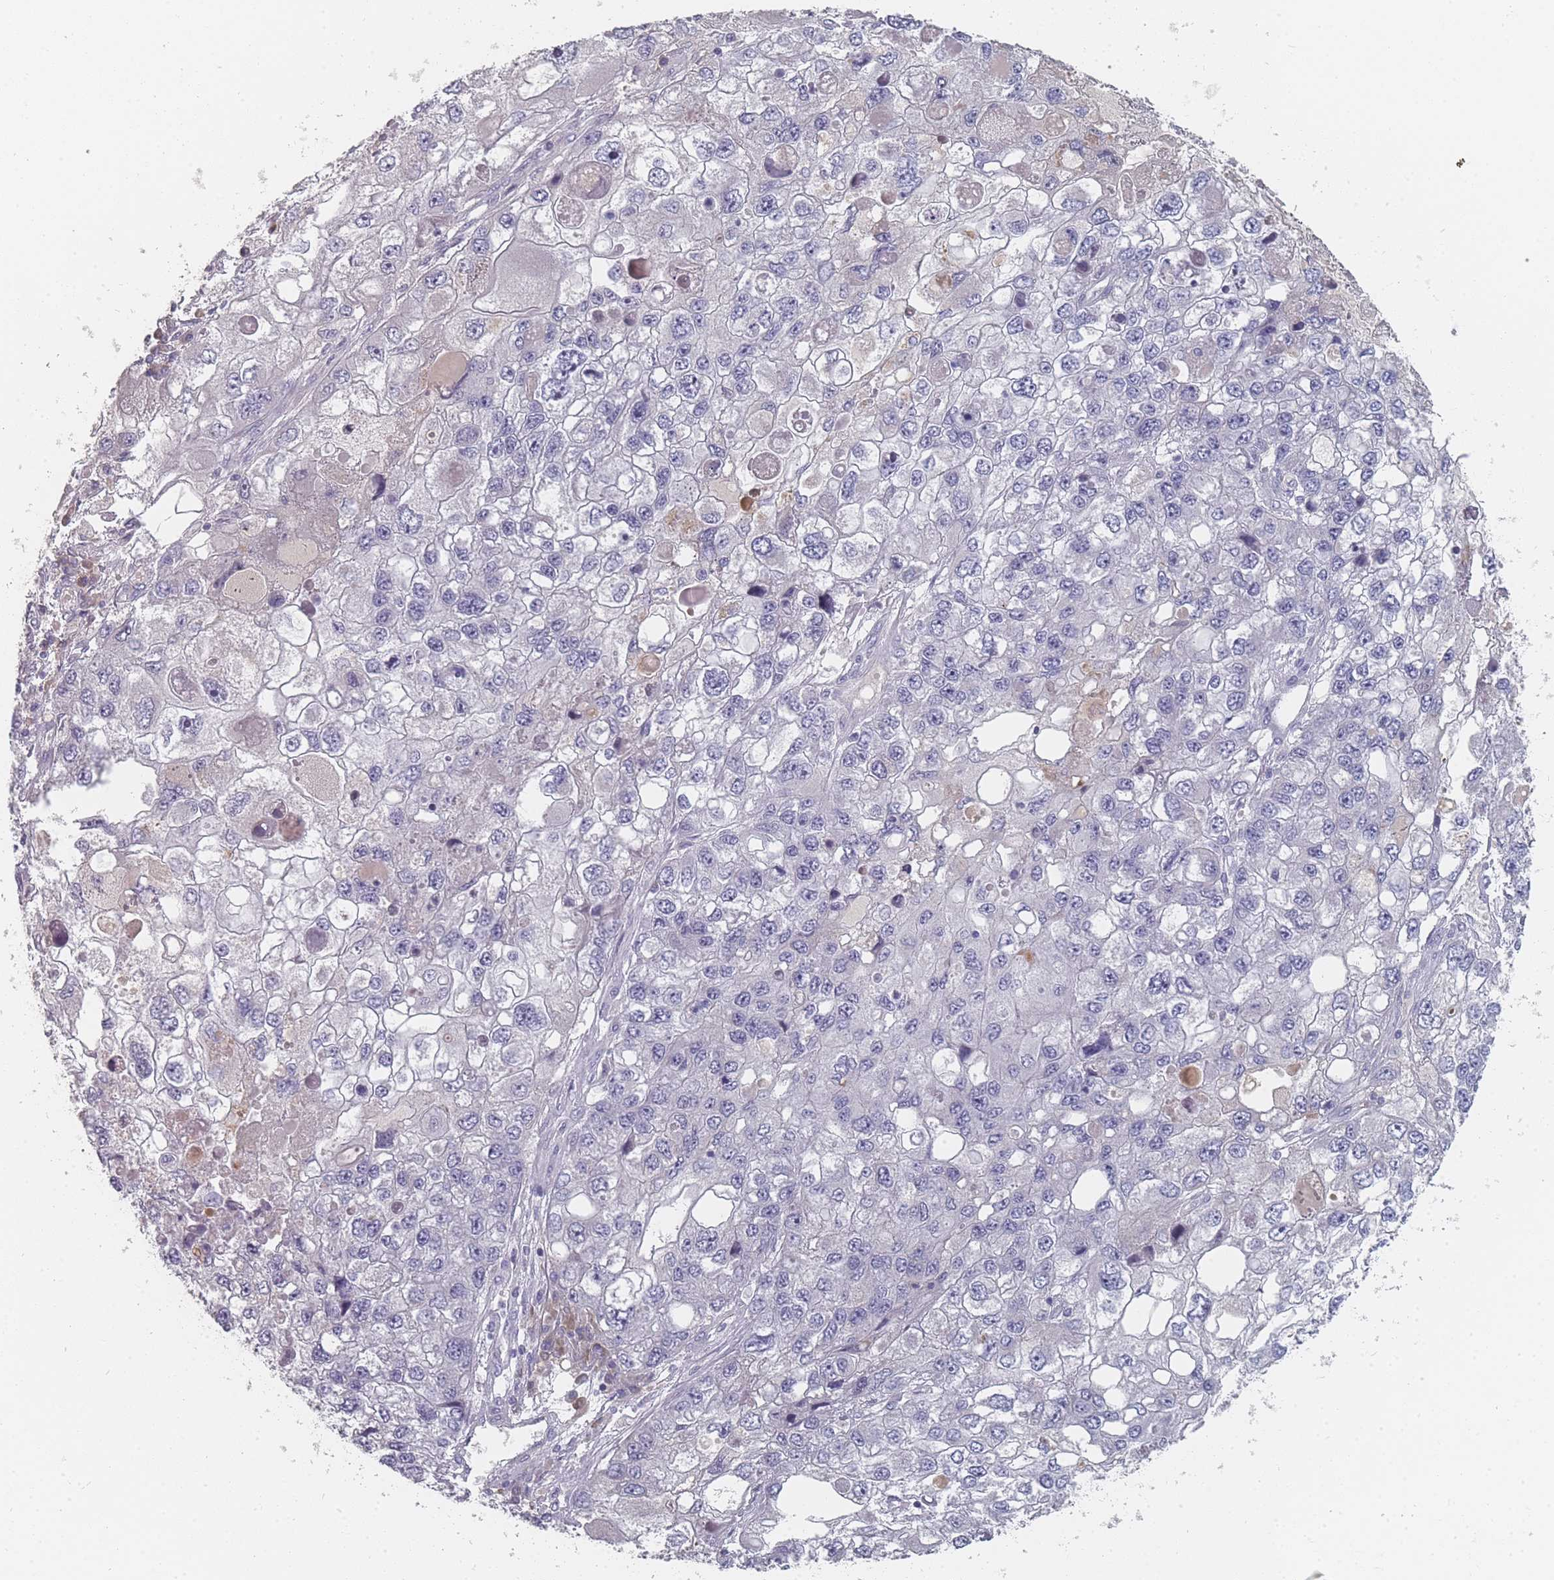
{"staining": {"intensity": "negative", "quantity": "none", "location": "none"}, "tissue": "endometrial cancer", "cell_type": "Tumor cells", "image_type": "cancer", "snomed": [{"axis": "morphology", "description": "Adenocarcinoma, NOS"}, {"axis": "topography", "description": "Endometrium"}], "caption": "There is no significant staining in tumor cells of endometrial cancer. (DAB (3,3'-diaminobenzidine) IHC with hematoxylin counter stain).", "gene": "SLC35E4", "patient": {"sex": "female", "age": 49}}